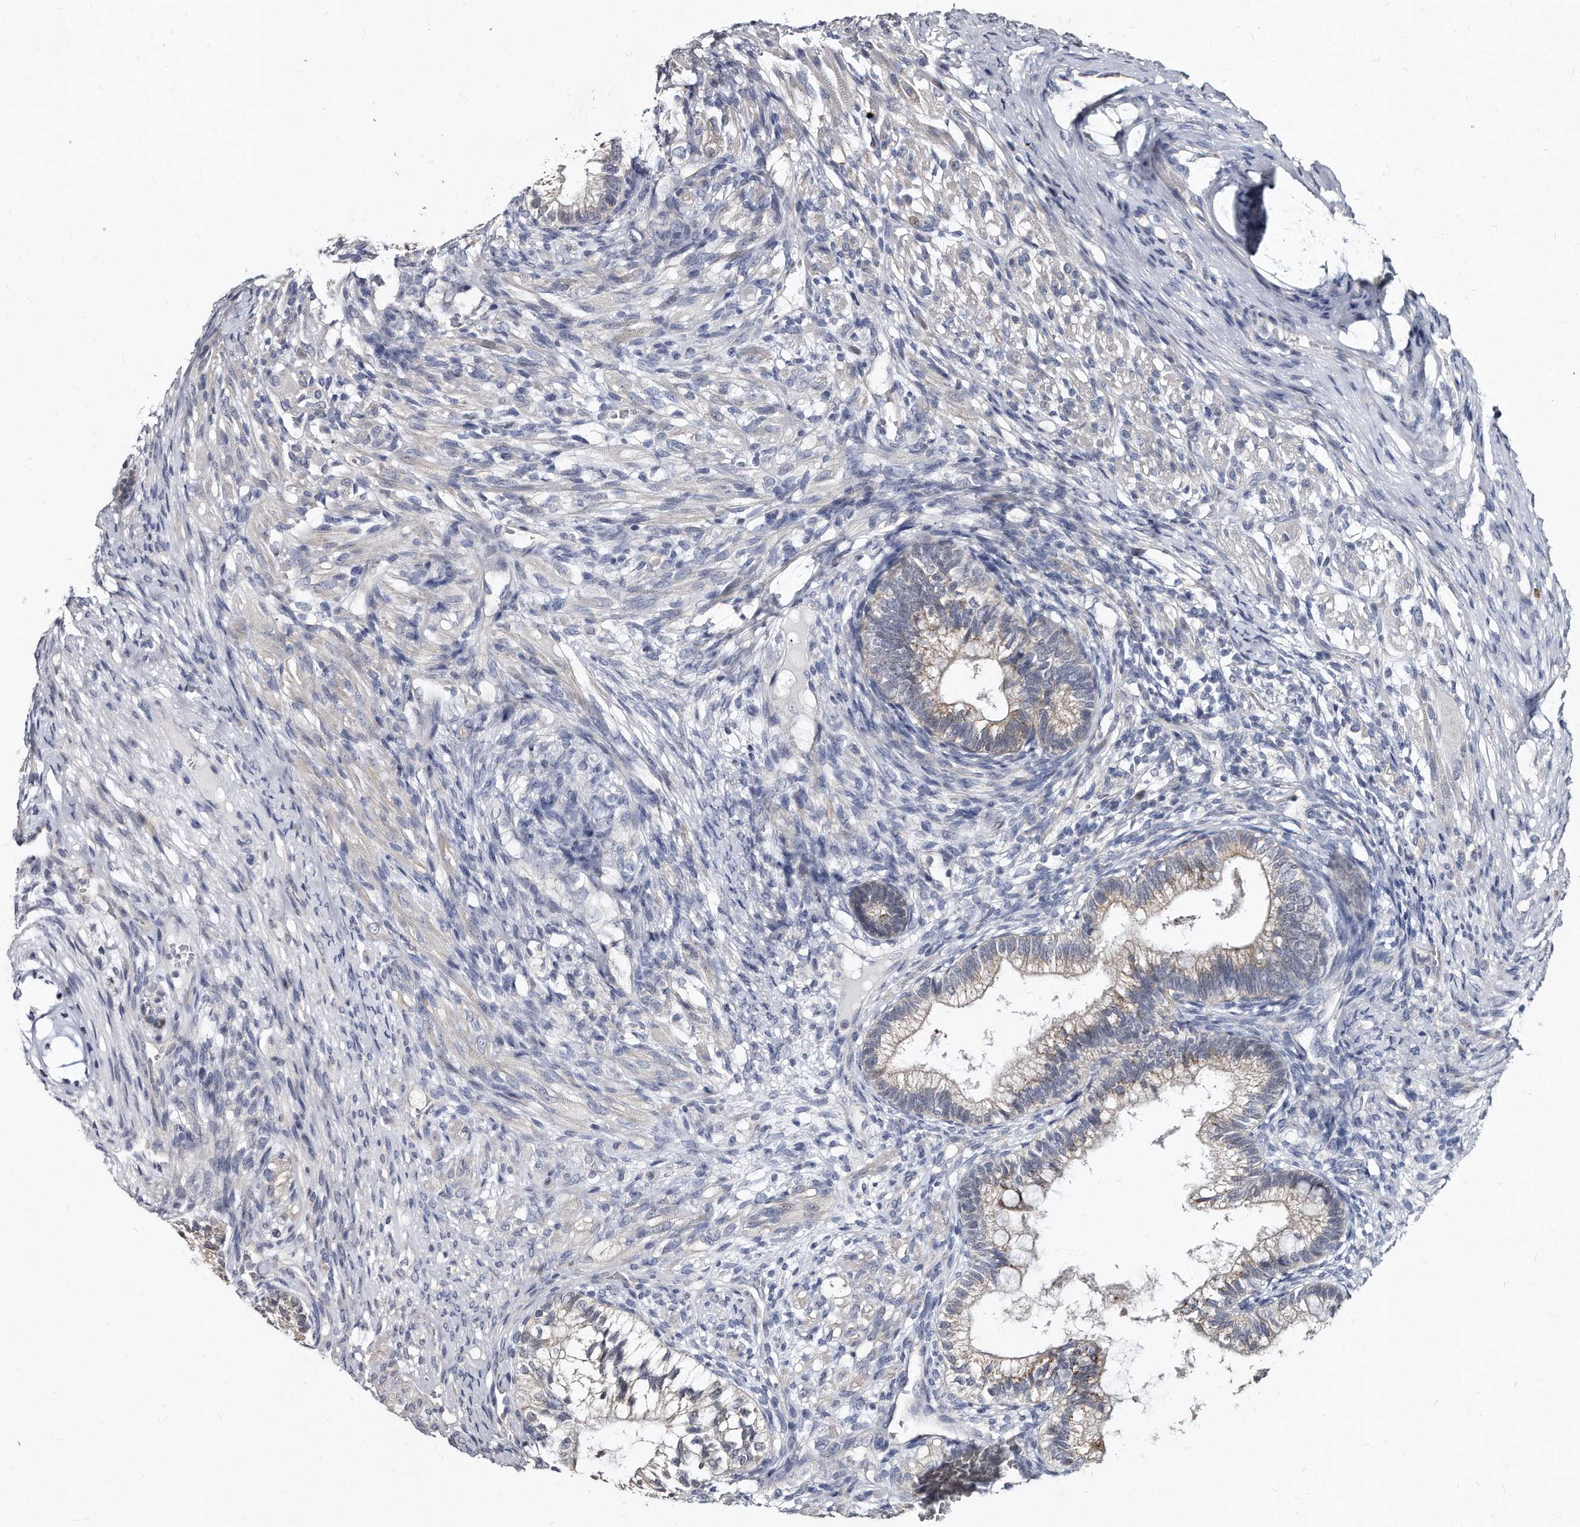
{"staining": {"intensity": "weak", "quantity": "<25%", "location": "cytoplasmic/membranous"}, "tissue": "testis cancer", "cell_type": "Tumor cells", "image_type": "cancer", "snomed": [{"axis": "morphology", "description": "Seminoma, NOS"}, {"axis": "morphology", "description": "Carcinoma, Embryonal, NOS"}, {"axis": "topography", "description": "Testis"}], "caption": "Immunohistochemistry micrograph of human embryonal carcinoma (testis) stained for a protein (brown), which shows no staining in tumor cells.", "gene": "KLHDC3", "patient": {"sex": "male", "age": 28}}